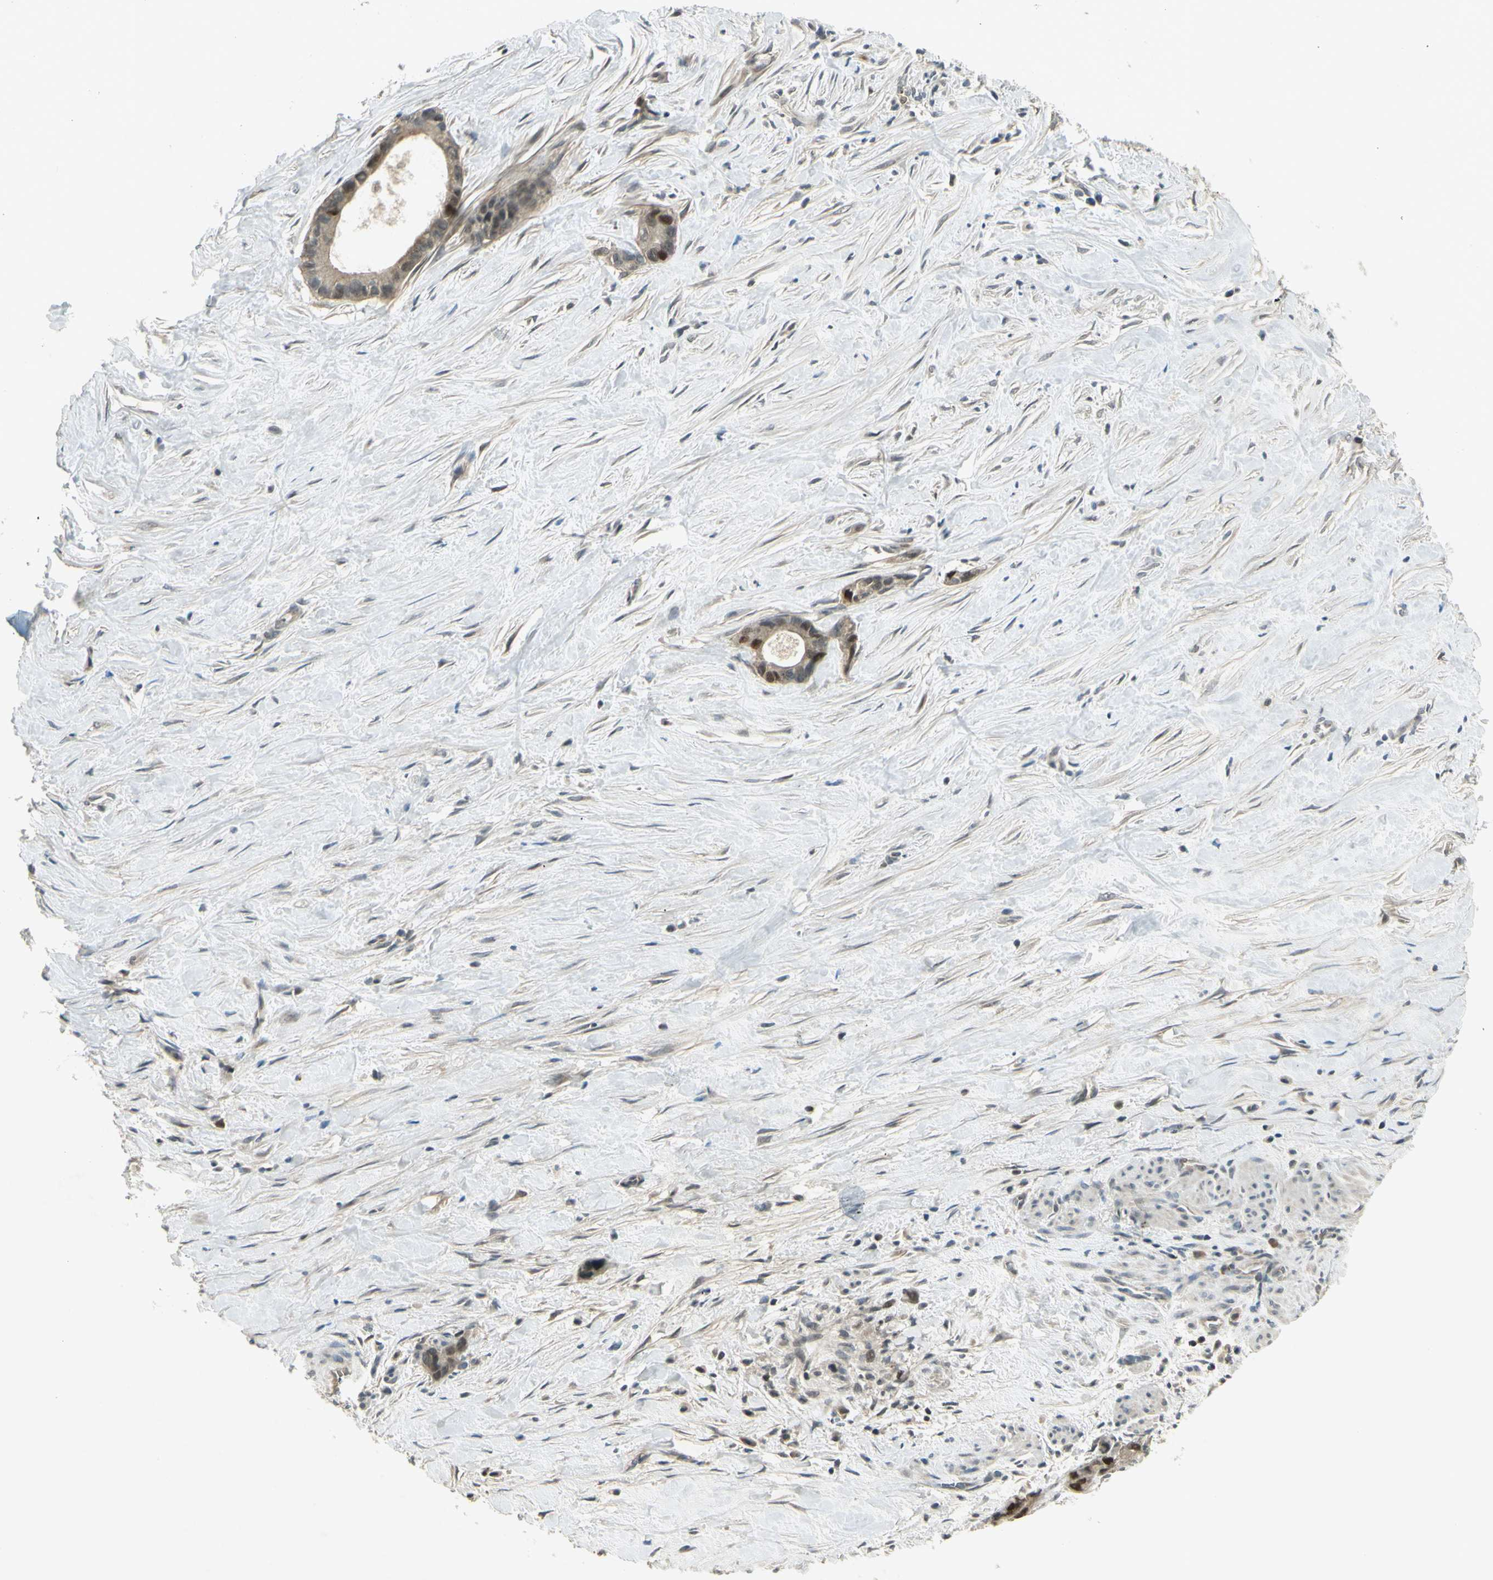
{"staining": {"intensity": "strong", "quantity": "<25%", "location": "nuclear"}, "tissue": "liver cancer", "cell_type": "Tumor cells", "image_type": "cancer", "snomed": [{"axis": "morphology", "description": "Cholangiocarcinoma"}, {"axis": "topography", "description": "Liver"}], "caption": "This is a histology image of immunohistochemistry (IHC) staining of cholangiocarcinoma (liver), which shows strong positivity in the nuclear of tumor cells.", "gene": "RAD18", "patient": {"sex": "female", "age": 55}}